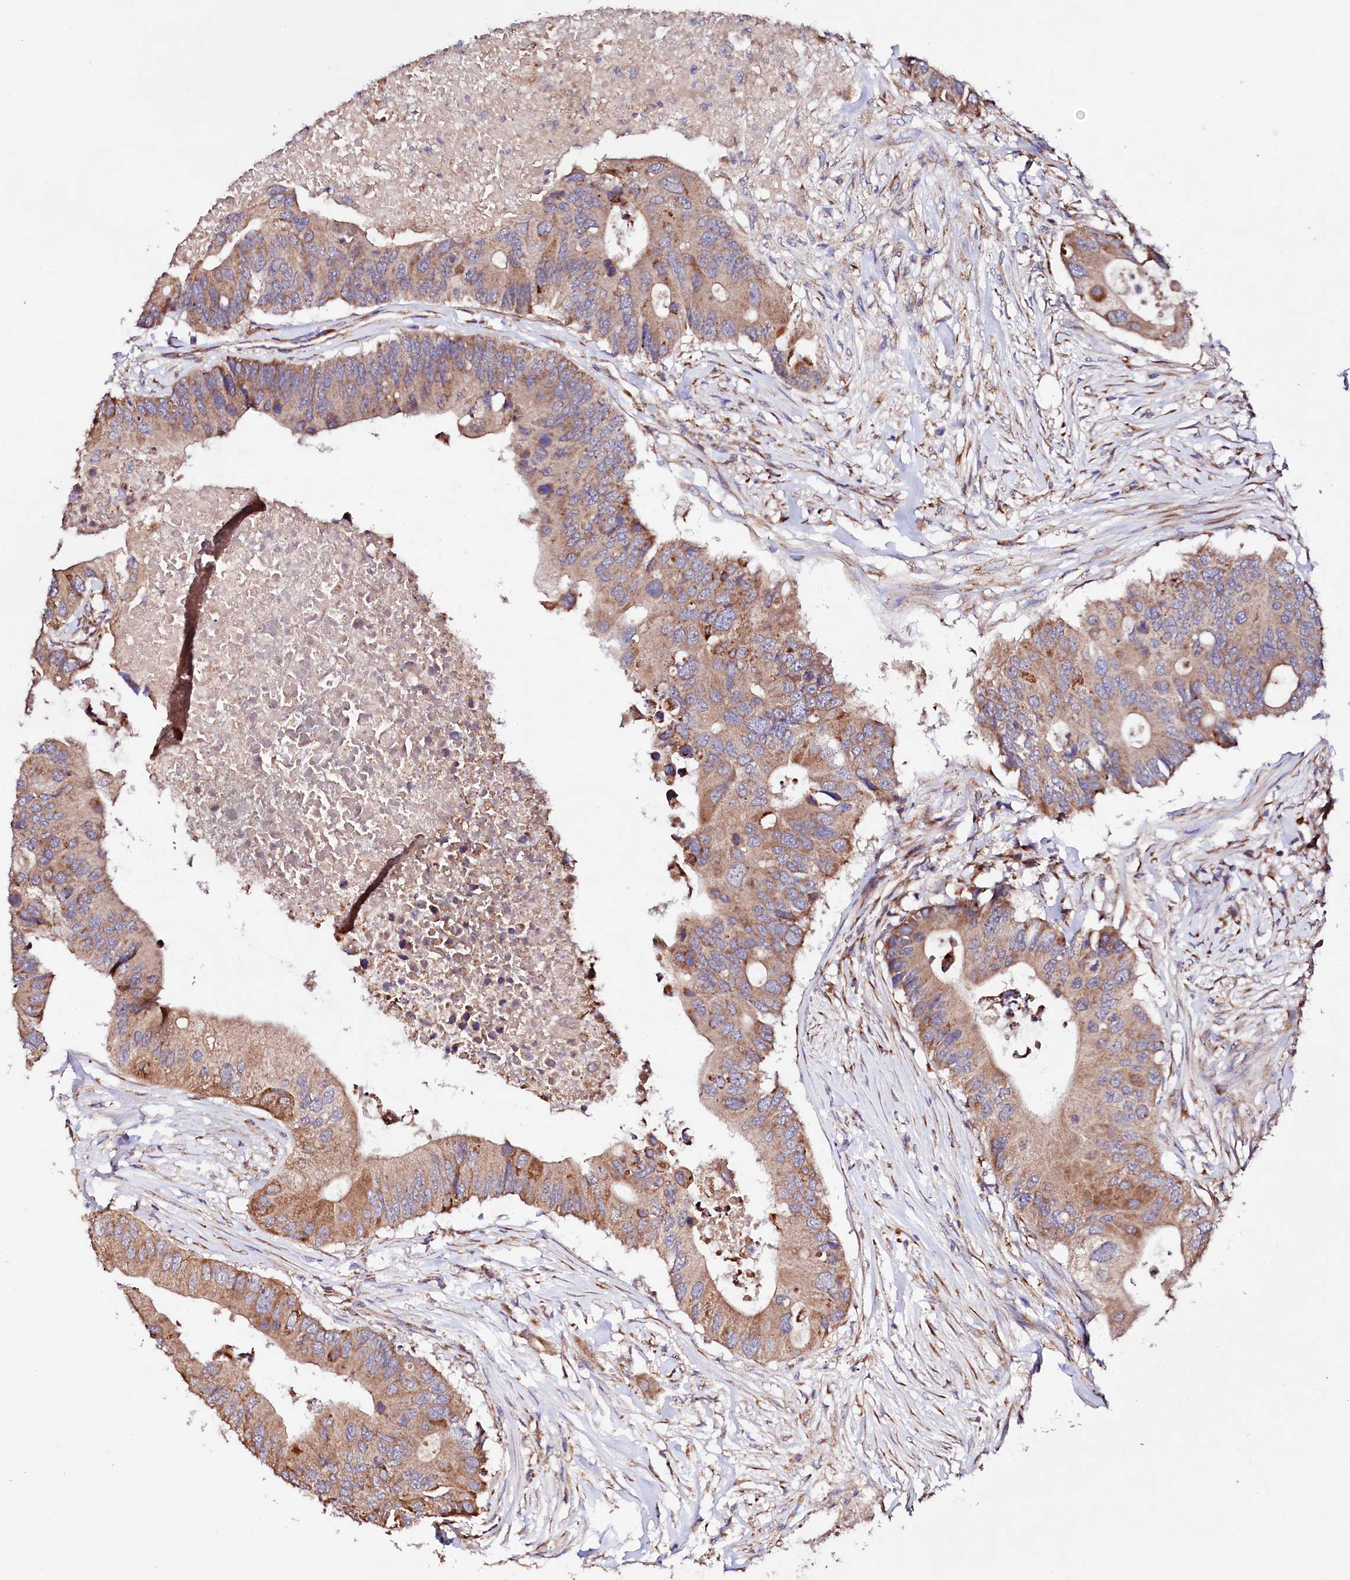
{"staining": {"intensity": "moderate", "quantity": ">75%", "location": "cytoplasmic/membranous"}, "tissue": "colorectal cancer", "cell_type": "Tumor cells", "image_type": "cancer", "snomed": [{"axis": "morphology", "description": "Adenocarcinoma, NOS"}, {"axis": "topography", "description": "Colon"}], "caption": "Immunohistochemistry staining of colorectal cancer, which displays medium levels of moderate cytoplasmic/membranous positivity in approximately >75% of tumor cells indicating moderate cytoplasmic/membranous protein positivity. The staining was performed using DAB (brown) for protein detection and nuclei were counterstained in hematoxylin (blue).", "gene": "UBE3C", "patient": {"sex": "male", "age": 71}}